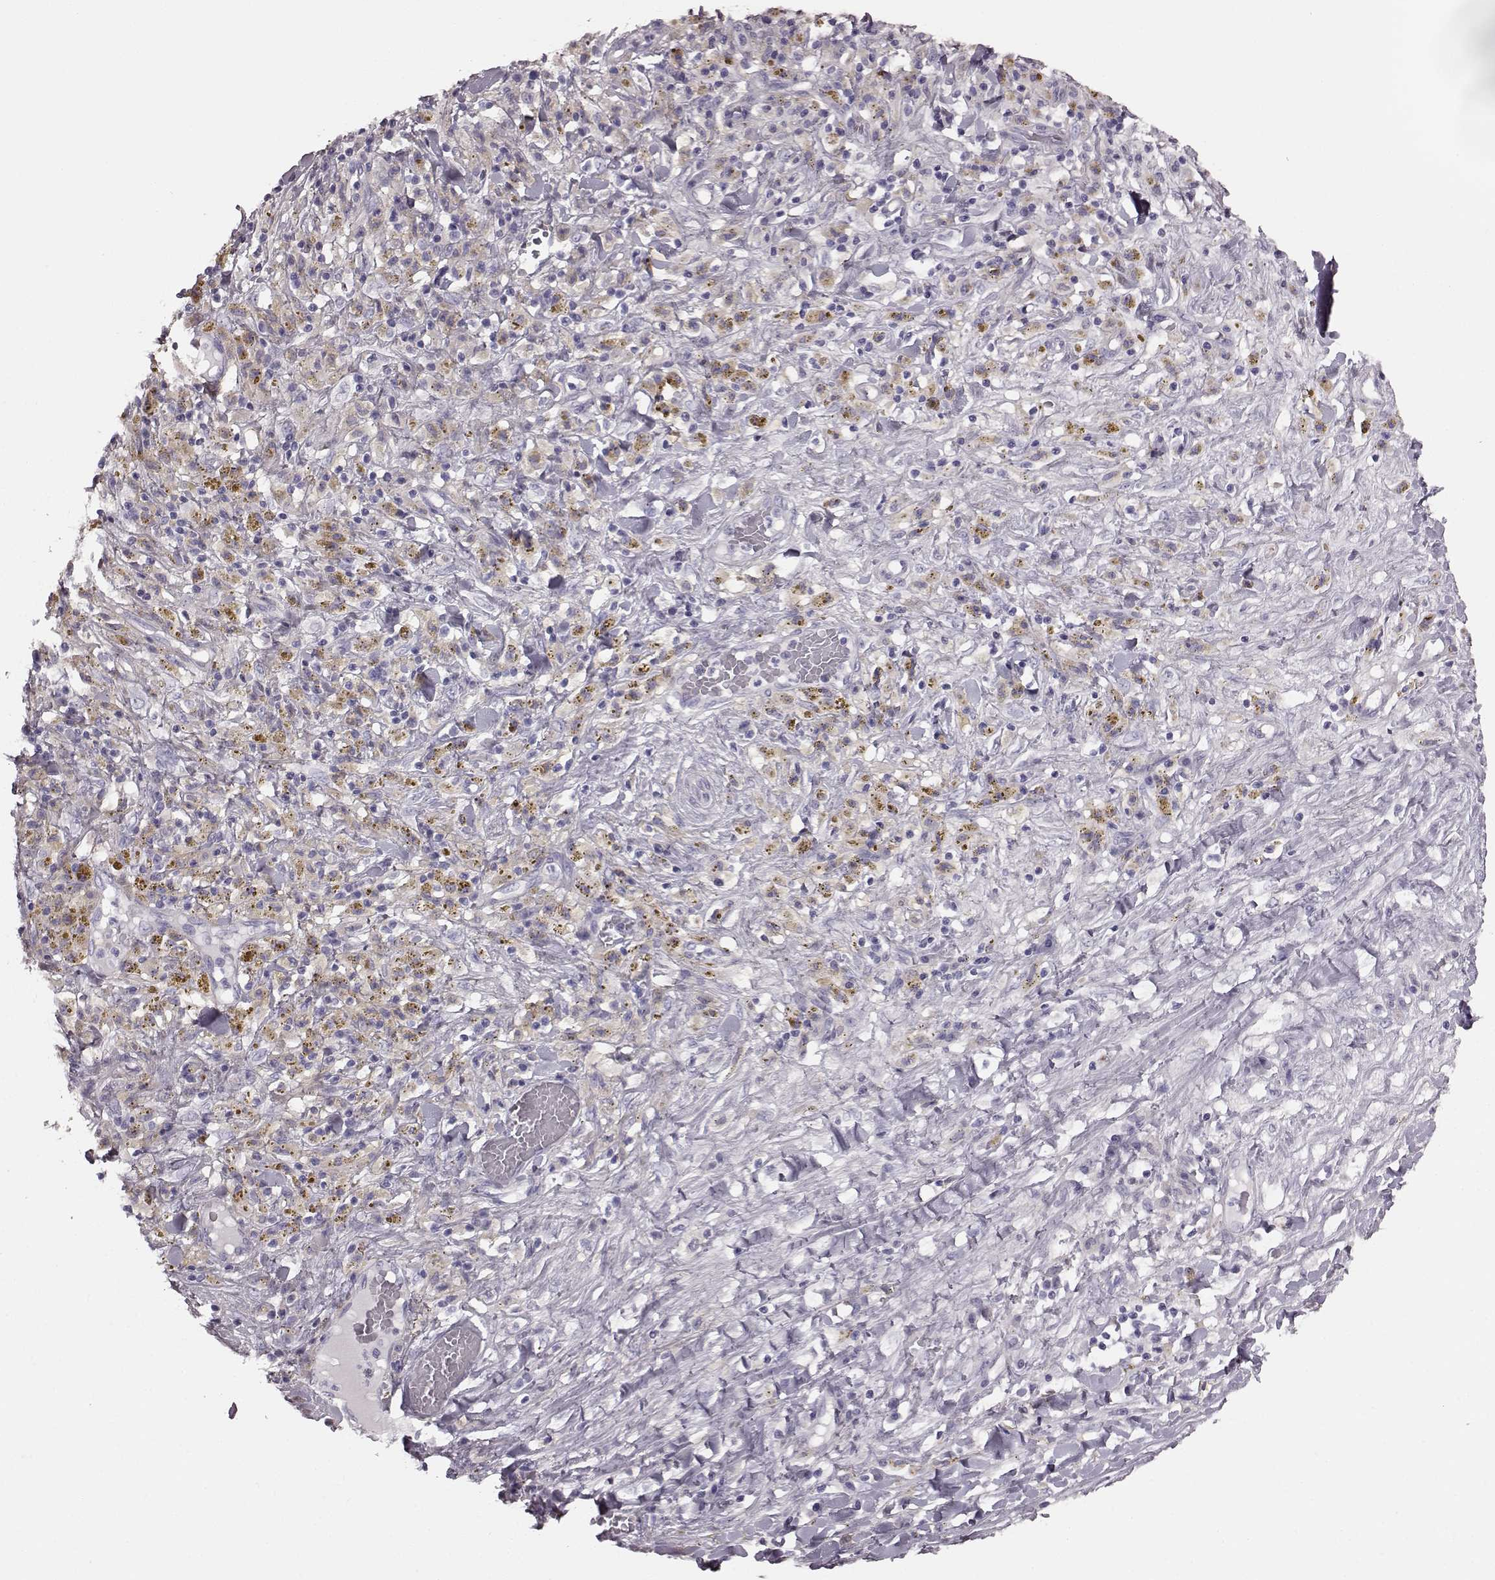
{"staining": {"intensity": "negative", "quantity": "none", "location": "none"}, "tissue": "melanoma", "cell_type": "Tumor cells", "image_type": "cancer", "snomed": [{"axis": "morphology", "description": "Malignant melanoma, NOS"}, {"axis": "topography", "description": "Skin"}], "caption": "An immunohistochemistry image of malignant melanoma is shown. There is no staining in tumor cells of malignant melanoma.", "gene": "SNTG1", "patient": {"sex": "female", "age": 91}}